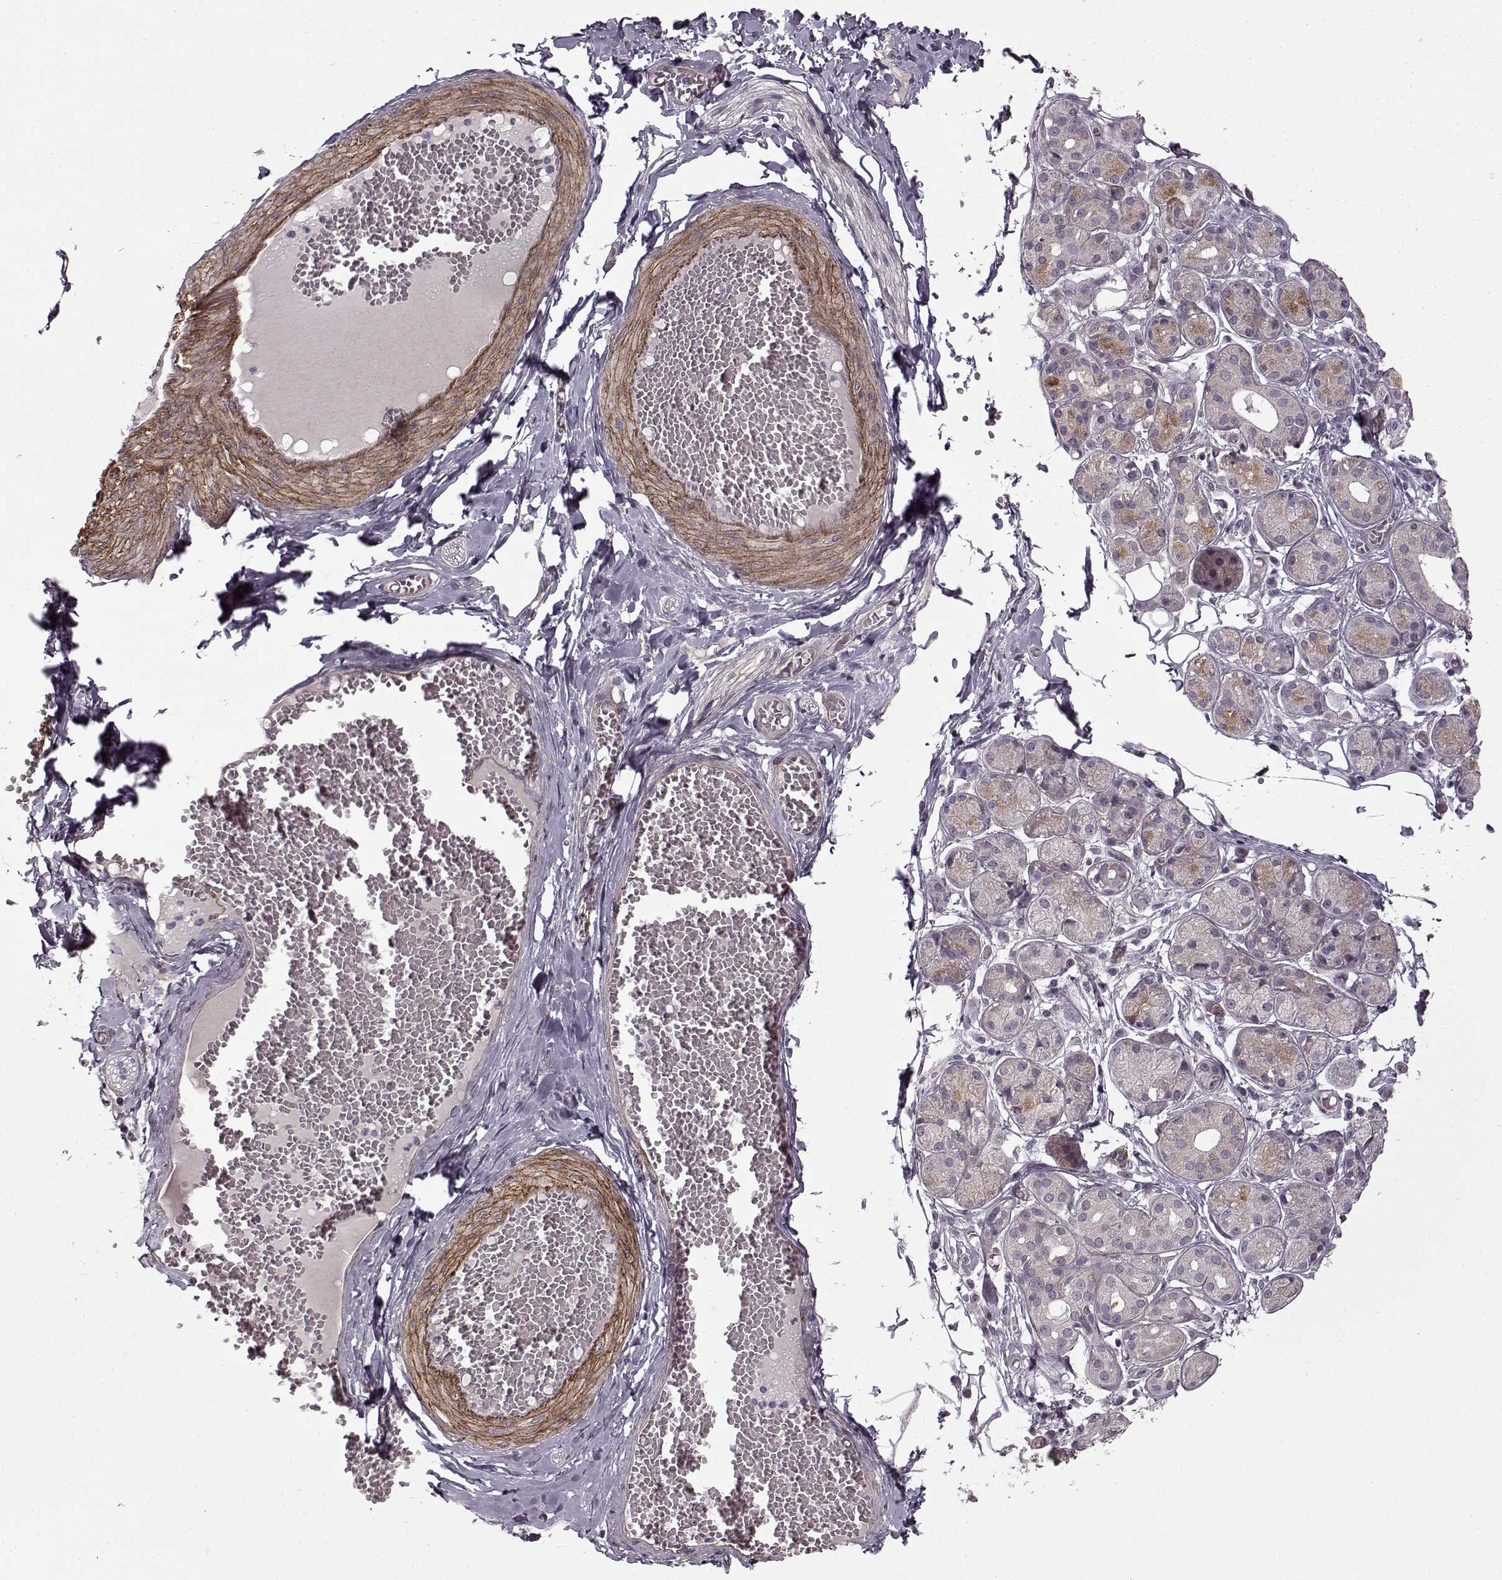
{"staining": {"intensity": "negative", "quantity": "none", "location": "none"}, "tissue": "salivary gland", "cell_type": "Glandular cells", "image_type": "normal", "snomed": [{"axis": "morphology", "description": "Normal tissue, NOS"}, {"axis": "topography", "description": "Salivary gland"}, {"axis": "topography", "description": "Peripheral nerve tissue"}], "caption": "The immunohistochemistry image has no significant positivity in glandular cells of salivary gland. Nuclei are stained in blue.", "gene": "LAMB2", "patient": {"sex": "male", "age": 71}}